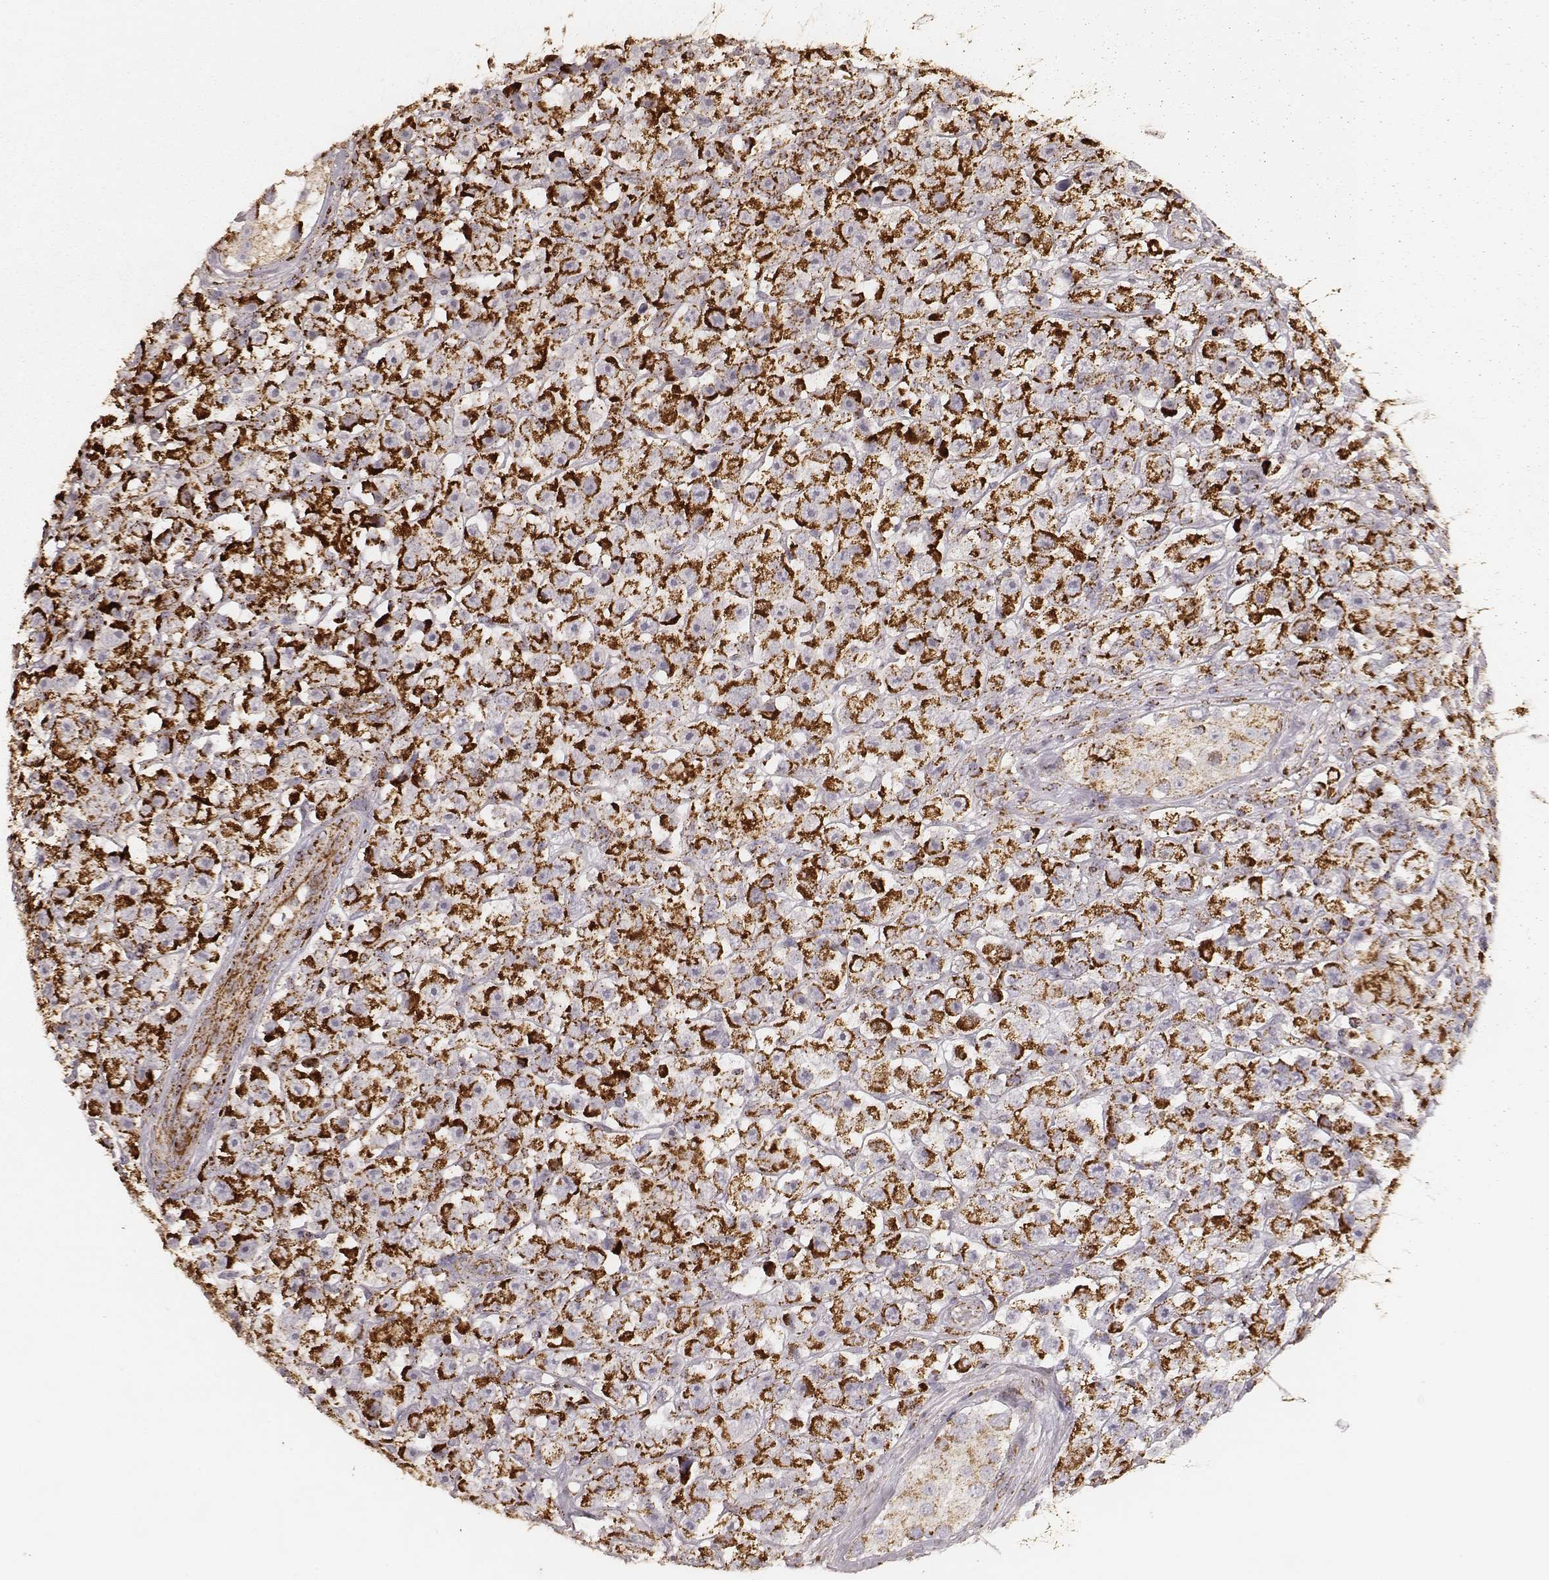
{"staining": {"intensity": "strong", "quantity": ">75%", "location": "cytoplasmic/membranous"}, "tissue": "testis cancer", "cell_type": "Tumor cells", "image_type": "cancer", "snomed": [{"axis": "morphology", "description": "Seminoma, NOS"}, {"axis": "topography", "description": "Testis"}], "caption": "Brown immunohistochemical staining in human testis seminoma exhibits strong cytoplasmic/membranous positivity in approximately >75% of tumor cells.", "gene": "CS", "patient": {"sex": "male", "age": 45}}